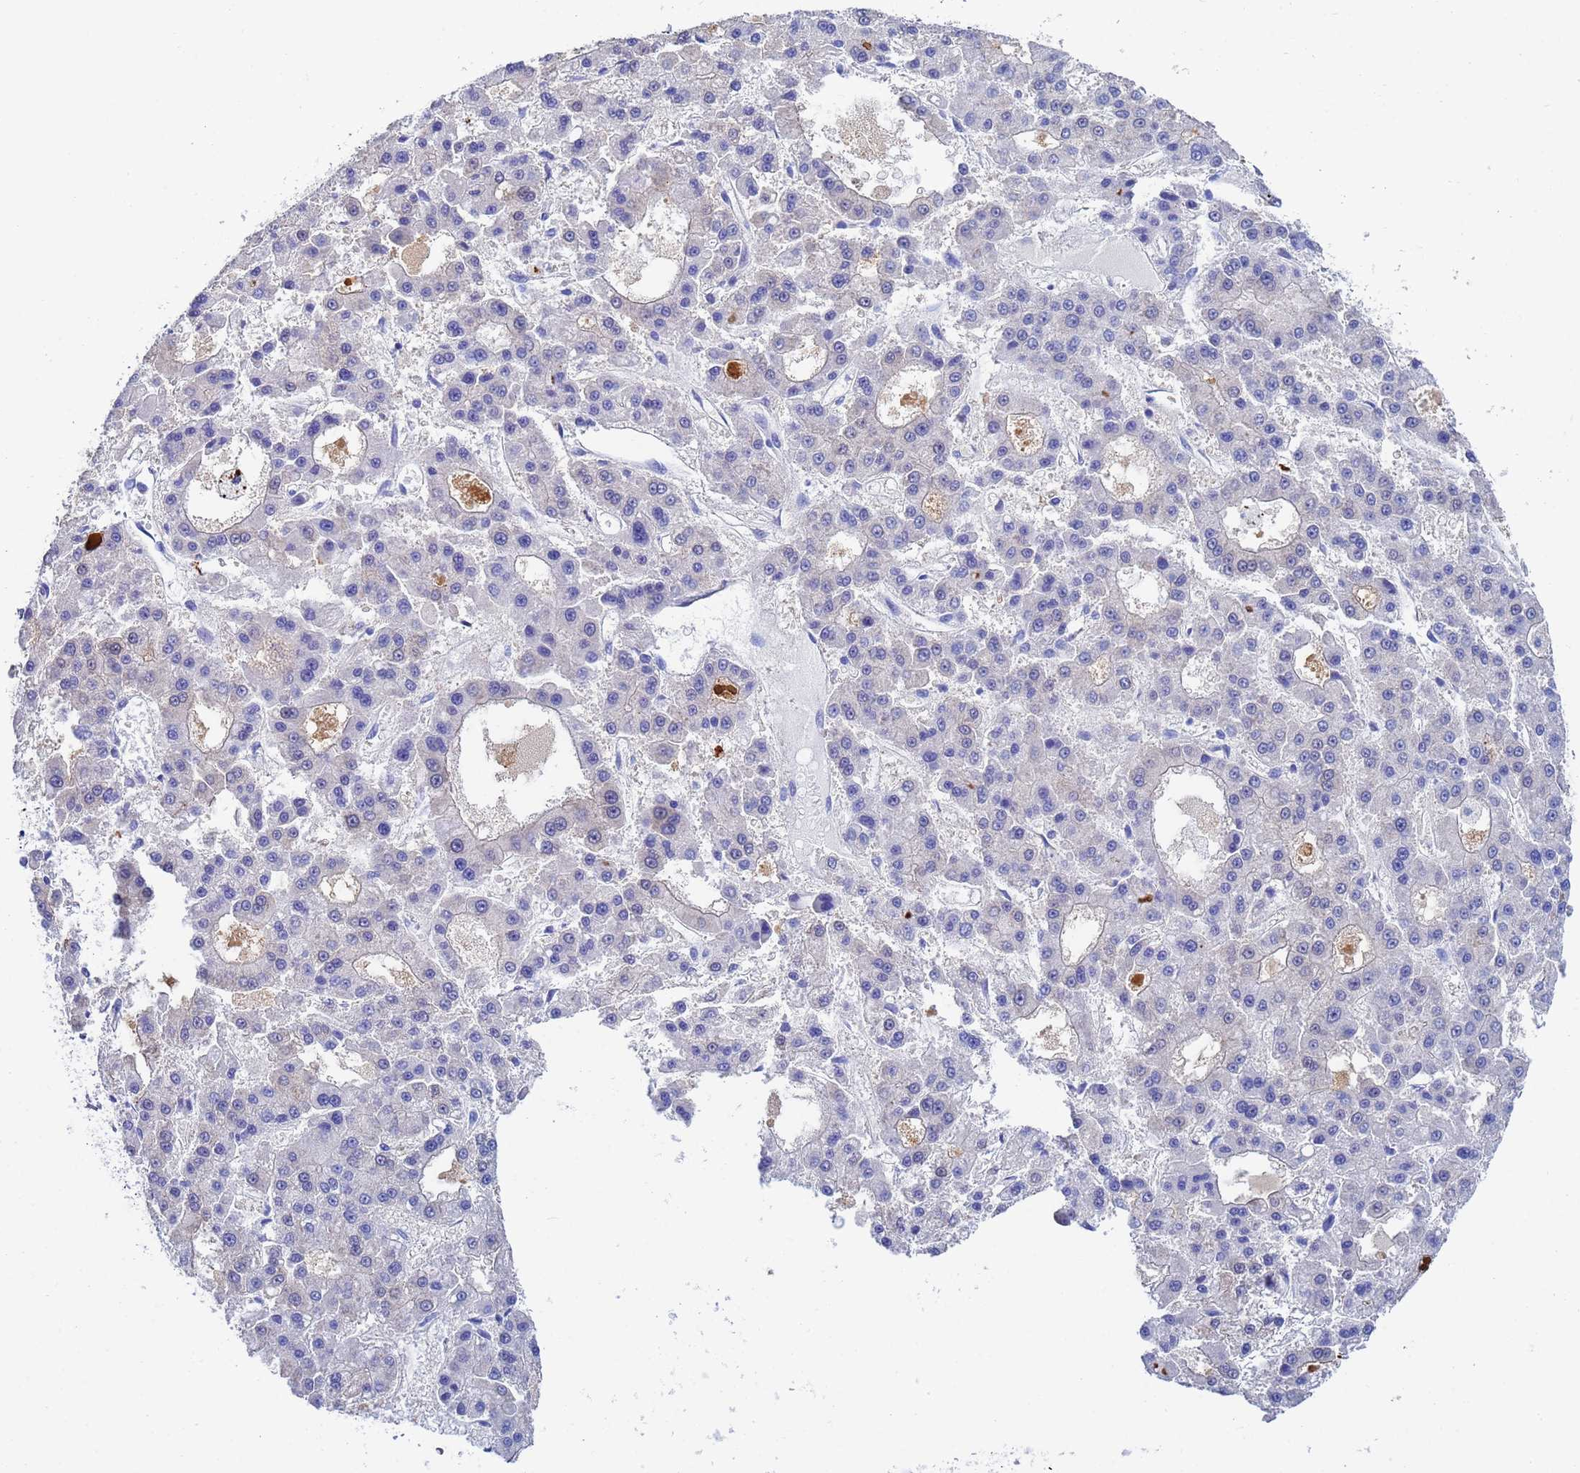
{"staining": {"intensity": "negative", "quantity": "none", "location": "none"}, "tissue": "liver cancer", "cell_type": "Tumor cells", "image_type": "cancer", "snomed": [{"axis": "morphology", "description": "Carcinoma, Hepatocellular, NOS"}, {"axis": "topography", "description": "Liver"}], "caption": "Immunohistochemistry of human liver cancer (hepatocellular carcinoma) shows no positivity in tumor cells. (DAB (3,3'-diaminobenzidine) immunohistochemistry, high magnification).", "gene": "CST4", "patient": {"sex": "male", "age": 70}}